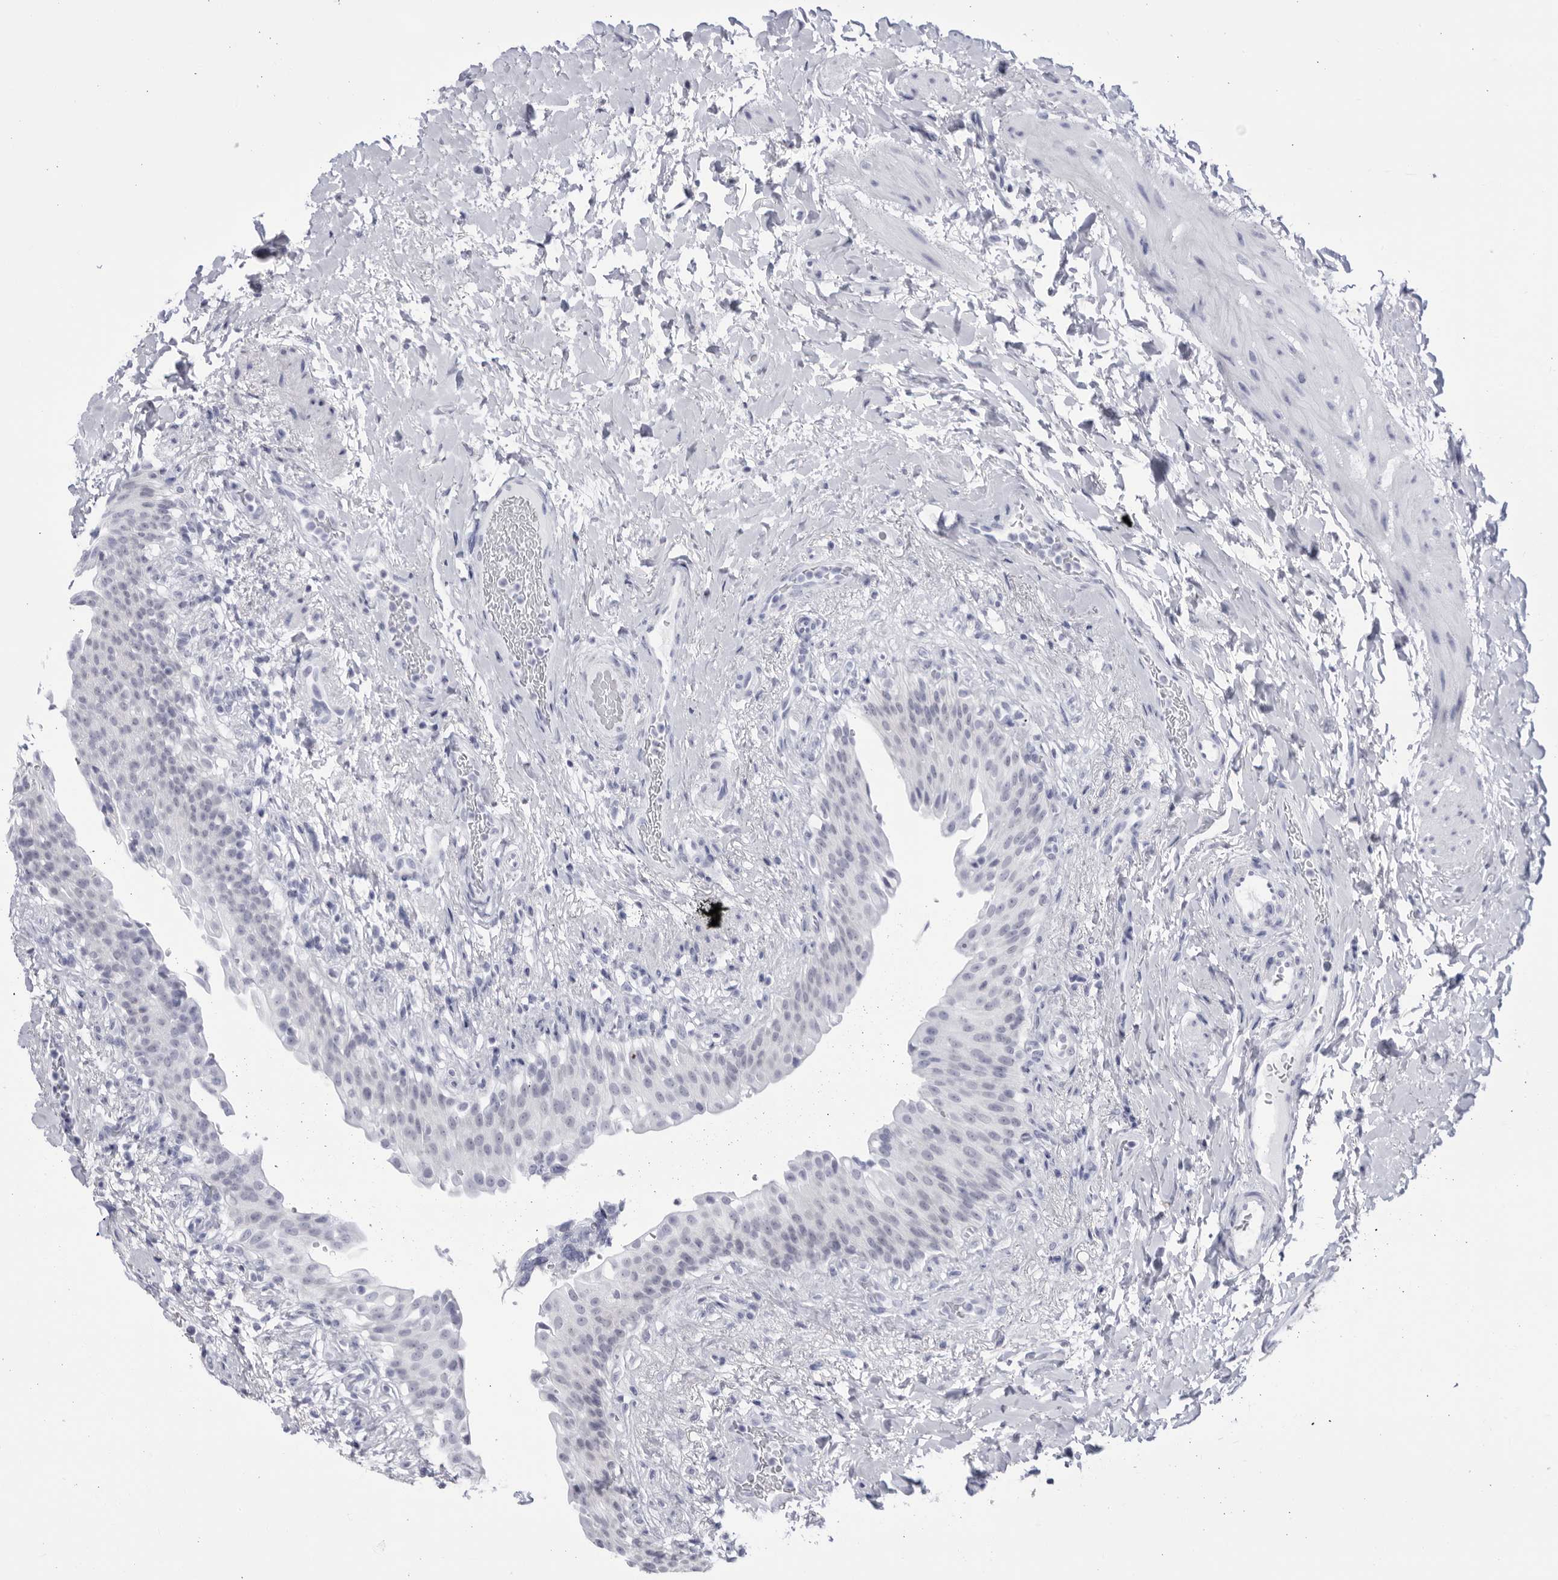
{"staining": {"intensity": "negative", "quantity": "none", "location": "none"}, "tissue": "urinary bladder", "cell_type": "Urothelial cells", "image_type": "normal", "snomed": [{"axis": "morphology", "description": "Normal tissue, NOS"}, {"axis": "topography", "description": "Urinary bladder"}], "caption": "This is a photomicrograph of immunohistochemistry (IHC) staining of benign urinary bladder, which shows no staining in urothelial cells. (Brightfield microscopy of DAB immunohistochemistry (IHC) at high magnification).", "gene": "CCDC181", "patient": {"sex": "female", "age": 60}}